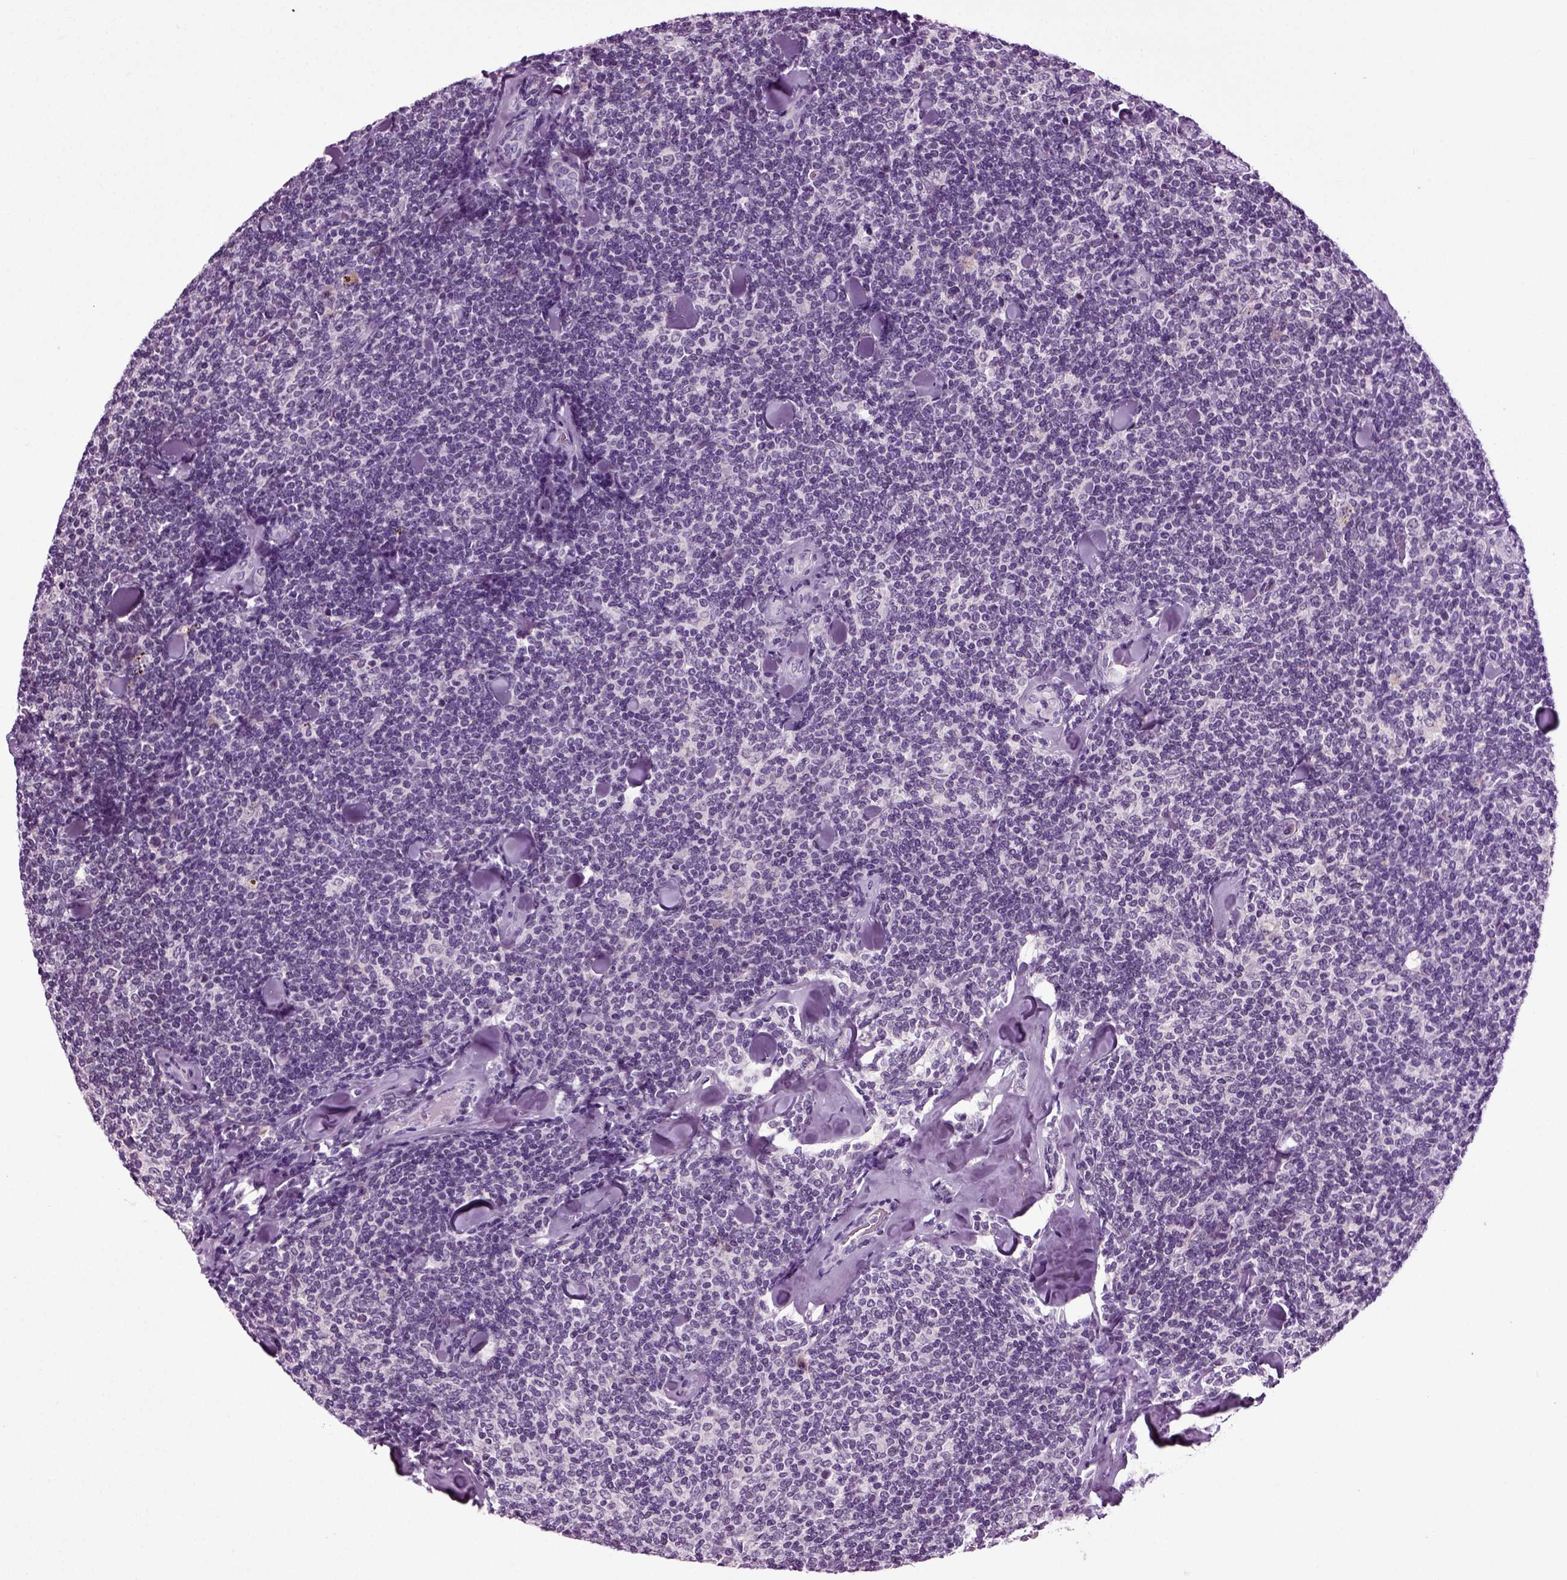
{"staining": {"intensity": "negative", "quantity": "none", "location": "none"}, "tissue": "lymphoma", "cell_type": "Tumor cells", "image_type": "cancer", "snomed": [{"axis": "morphology", "description": "Malignant lymphoma, non-Hodgkin's type, Low grade"}, {"axis": "topography", "description": "Lymph node"}], "caption": "Image shows no protein positivity in tumor cells of lymphoma tissue.", "gene": "SPATA17", "patient": {"sex": "female", "age": 56}}